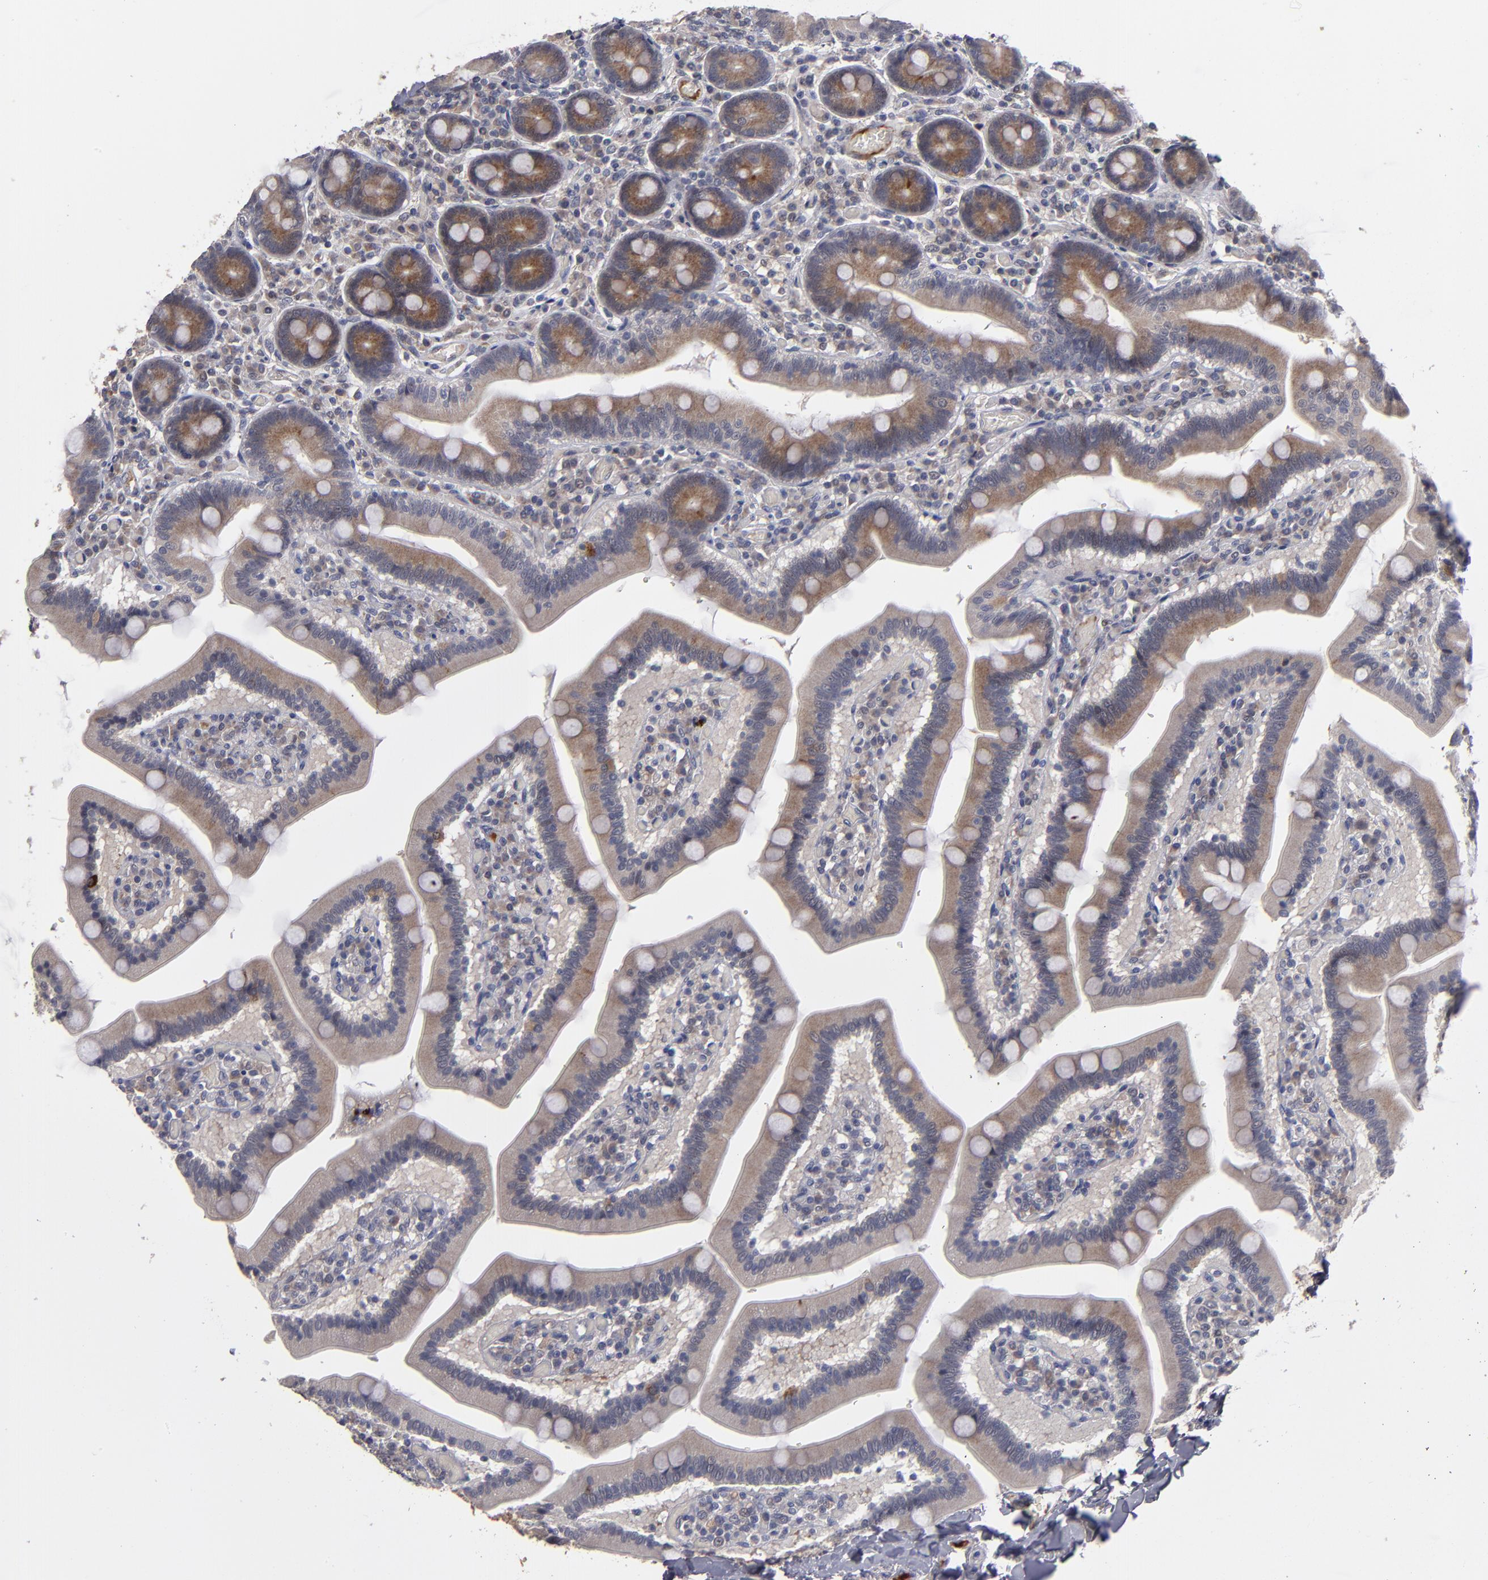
{"staining": {"intensity": "moderate", "quantity": ">75%", "location": "cytoplasmic/membranous"}, "tissue": "duodenum", "cell_type": "Glandular cells", "image_type": "normal", "snomed": [{"axis": "morphology", "description": "Normal tissue, NOS"}, {"axis": "topography", "description": "Duodenum"}], "caption": "A high-resolution histopathology image shows IHC staining of unremarkable duodenum, which exhibits moderate cytoplasmic/membranous positivity in about >75% of glandular cells.", "gene": "EXD2", "patient": {"sex": "male", "age": 66}}